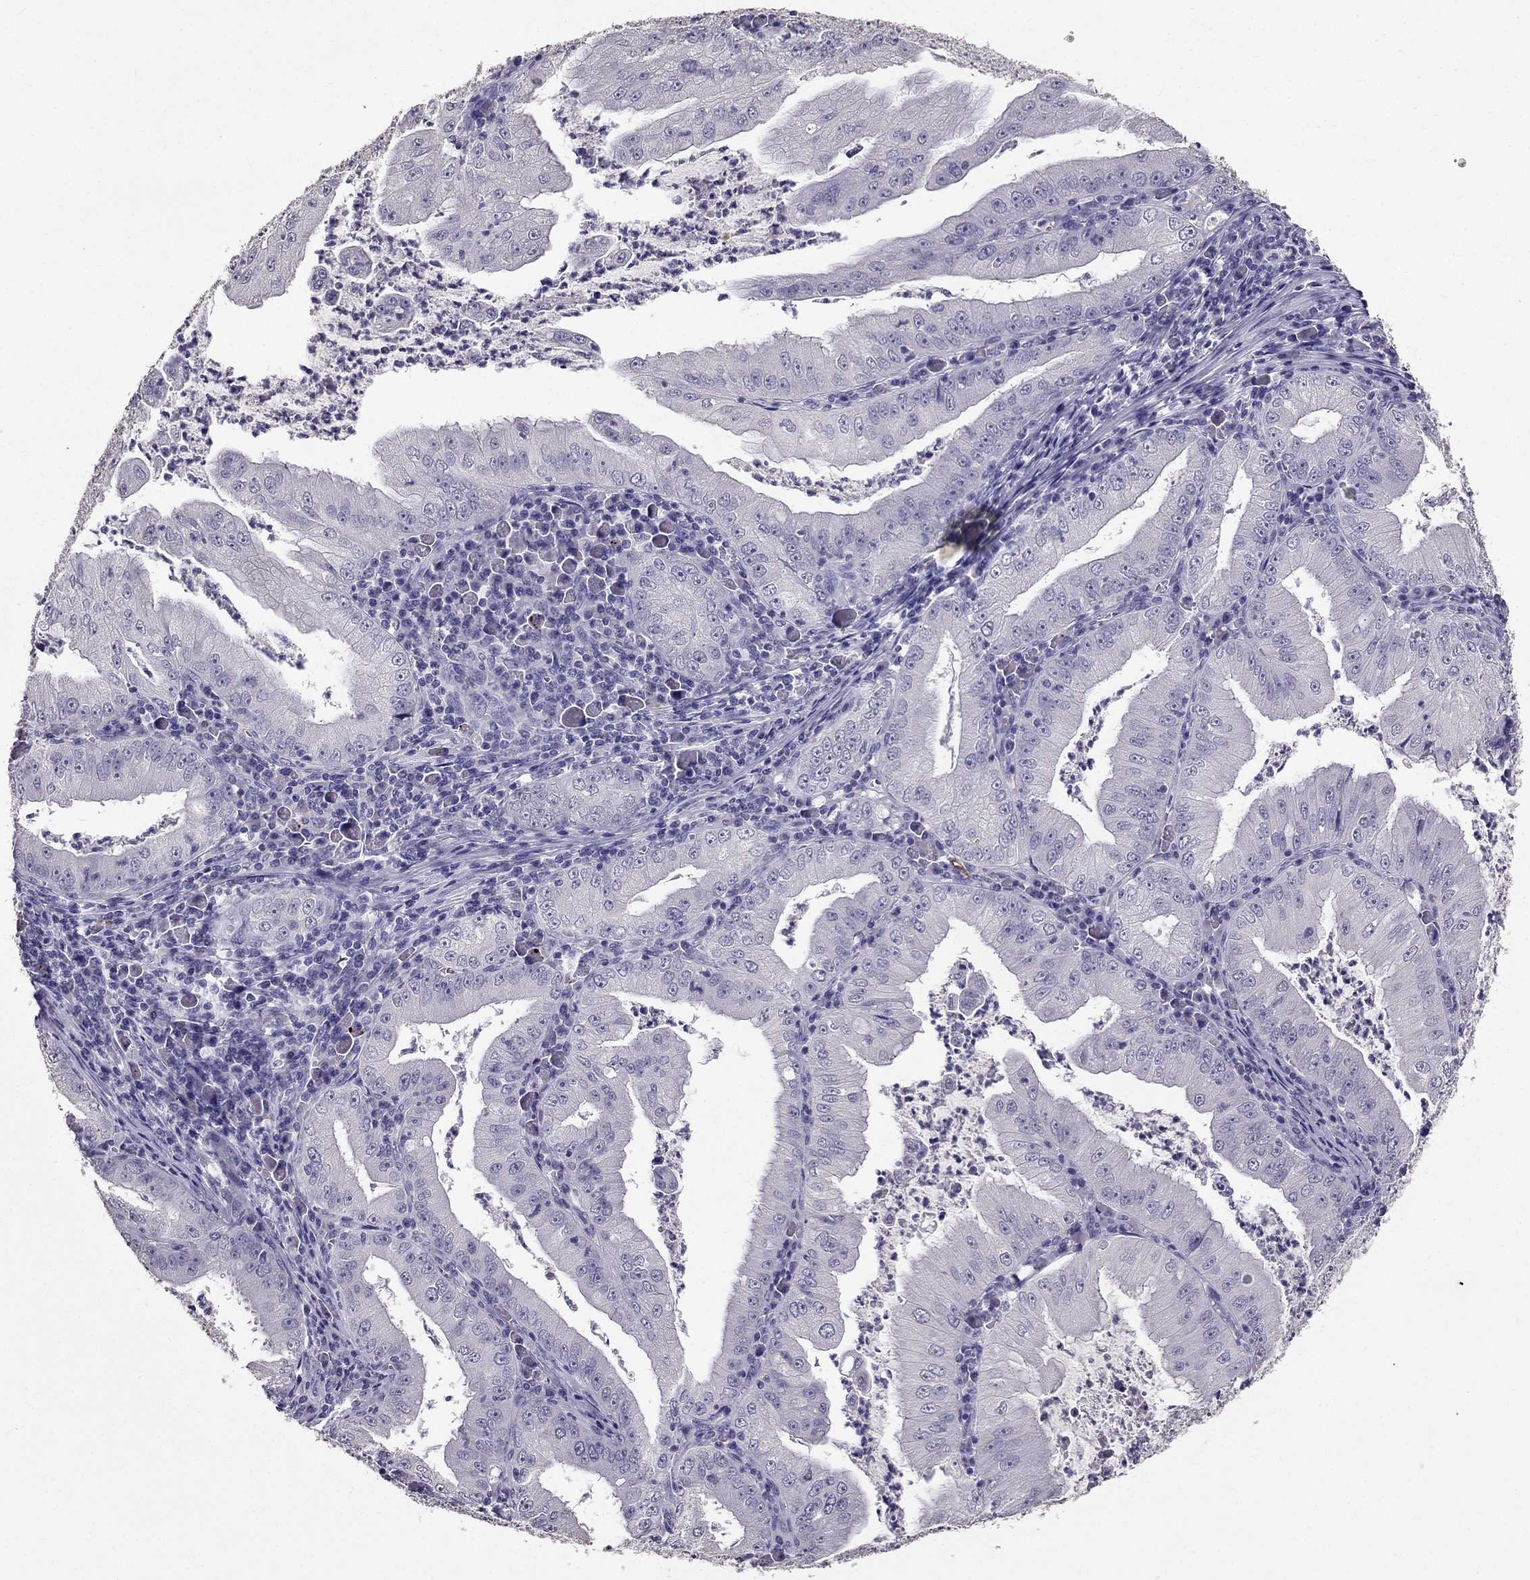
{"staining": {"intensity": "negative", "quantity": "none", "location": "none"}, "tissue": "stomach cancer", "cell_type": "Tumor cells", "image_type": "cancer", "snomed": [{"axis": "morphology", "description": "Adenocarcinoma, NOS"}, {"axis": "topography", "description": "Stomach"}], "caption": "The immunohistochemistry (IHC) photomicrograph has no significant positivity in tumor cells of stomach cancer tissue.", "gene": "SCG5", "patient": {"sex": "male", "age": 76}}